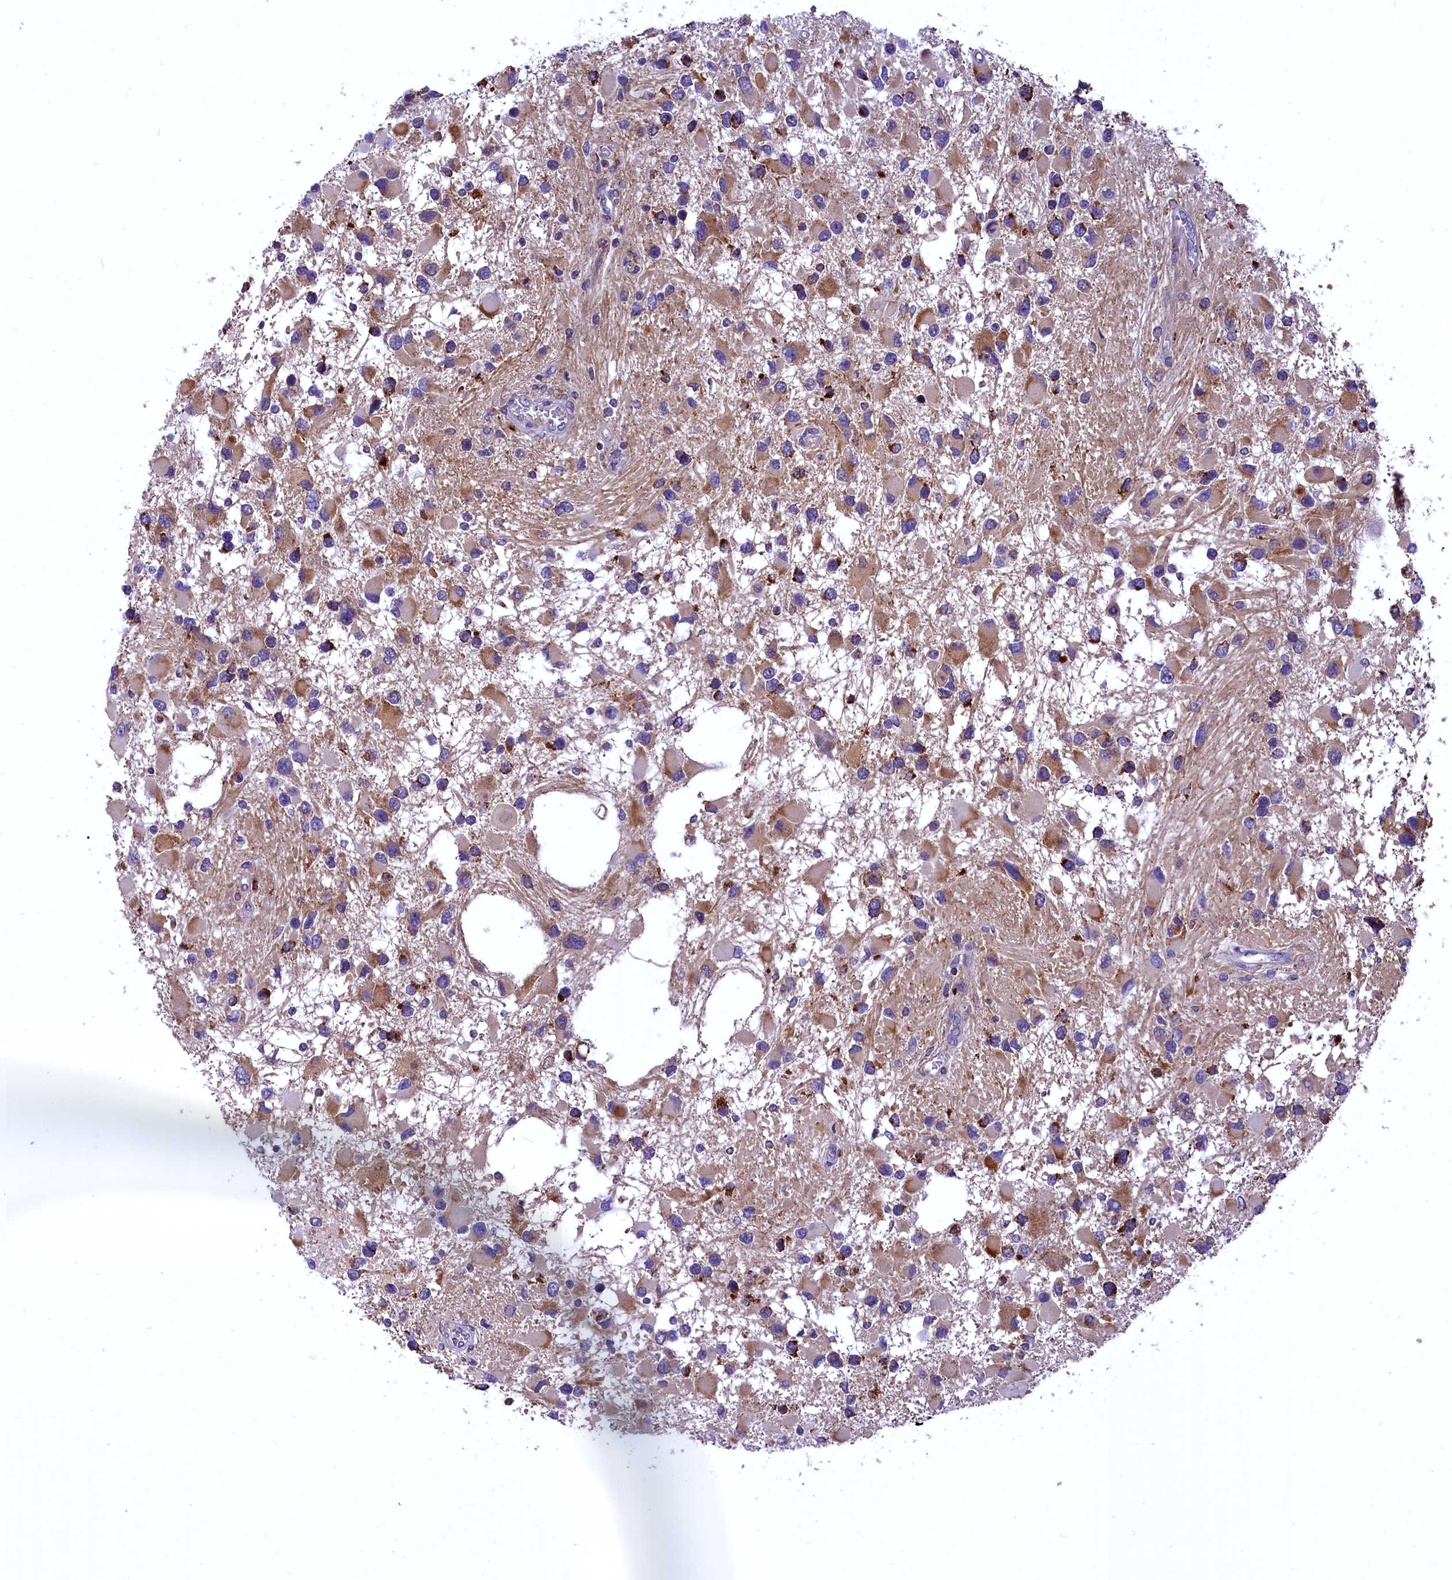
{"staining": {"intensity": "moderate", "quantity": "25%-75%", "location": "cytoplasmic/membranous"}, "tissue": "glioma", "cell_type": "Tumor cells", "image_type": "cancer", "snomed": [{"axis": "morphology", "description": "Glioma, malignant, High grade"}, {"axis": "topography", "description": "Brain"}], "caption": "Malignant glioma (high-grade) stained with a protein marker demonstrates moderate staining in tumor cells.", "gene": "COX17", "patient": {"sex": "male", "age": 53}}